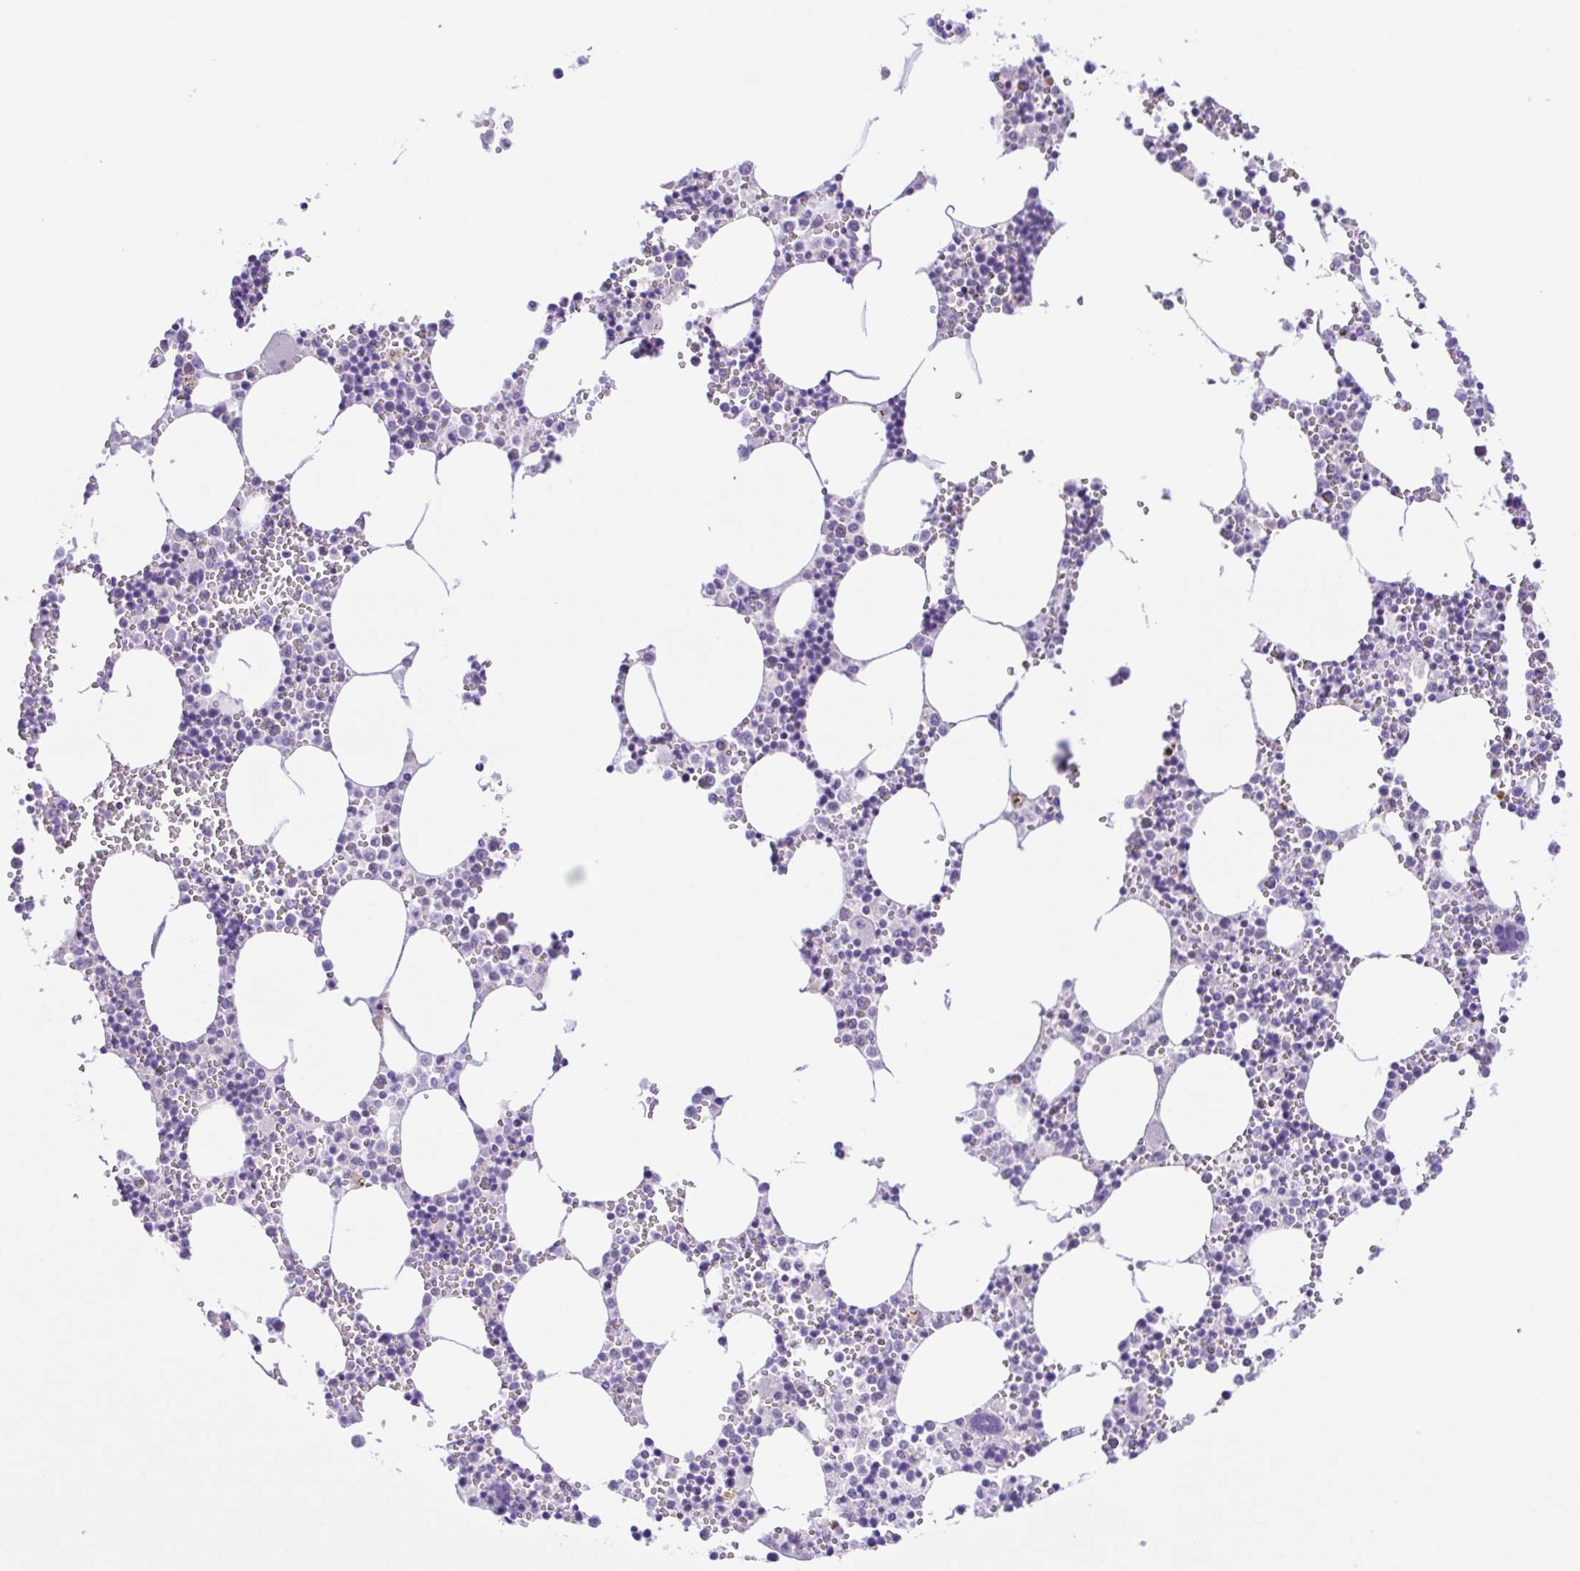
{"staining": {"intensity": "negative", "quantity": "none", "location": "none"}, "tissue": "bone marrow", "cell_type": "Hematopoietic cells", "image_type": "normal", "snomed": [{"axis": "morphology", "description": "Normal tissue, NOS"}, {"axis": "topography", "description": "Bone marrow"}], "caption": "Human bone marrow stained for a protein using immunohistochemistry exhibits no positivity in hematopoietic cells.", "gene": "DCLK2", "patient": {"sex": "male", "age": 54}}